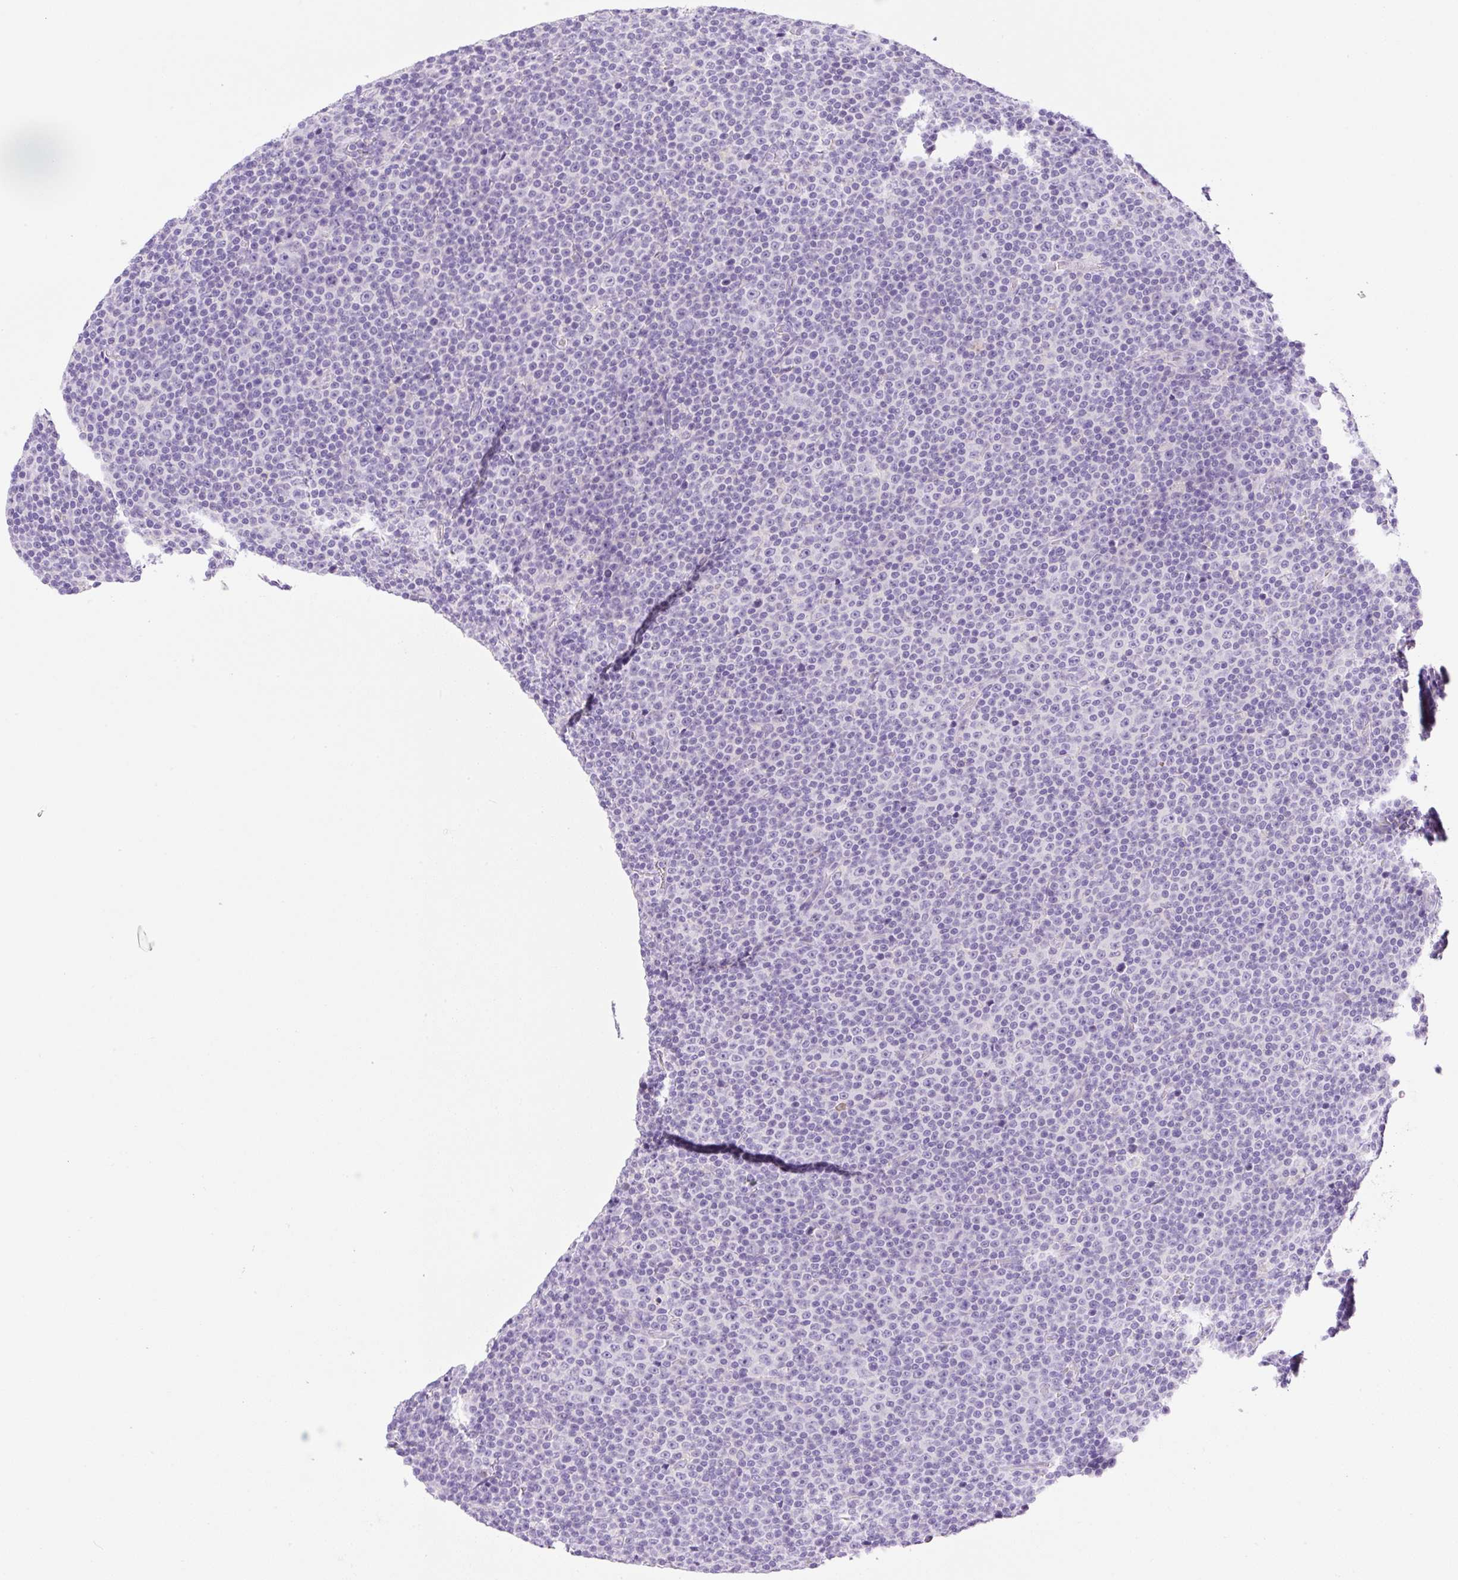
{"staining": {"intensity": "negative", "quantity": "none", "location": "none"}, "tissue": "lymphoma", "cell_type": "Tumor cells", "image_type": "cancer", "snomed": [{"axis": "morphology", "description": "Malignant lymphoma, non-Hodgkin's type, Low grade"}, {"axis": "topography", "description": "Lymph node"}], "caption": "A histopathology image of malignant lymphoma, non-Hodgkin's type (low-grade) stained for a protein reveals no brown staining in tumor cells. The staining was performed using DAB (3,3'-diaminobenzidine) to visualize the protein expression in brown, while the nuclei were stained in blue with hematoxylin (Magnification: 20x).", "gene": "NDST3", "patient": {"sex": "female", "age": 67}}